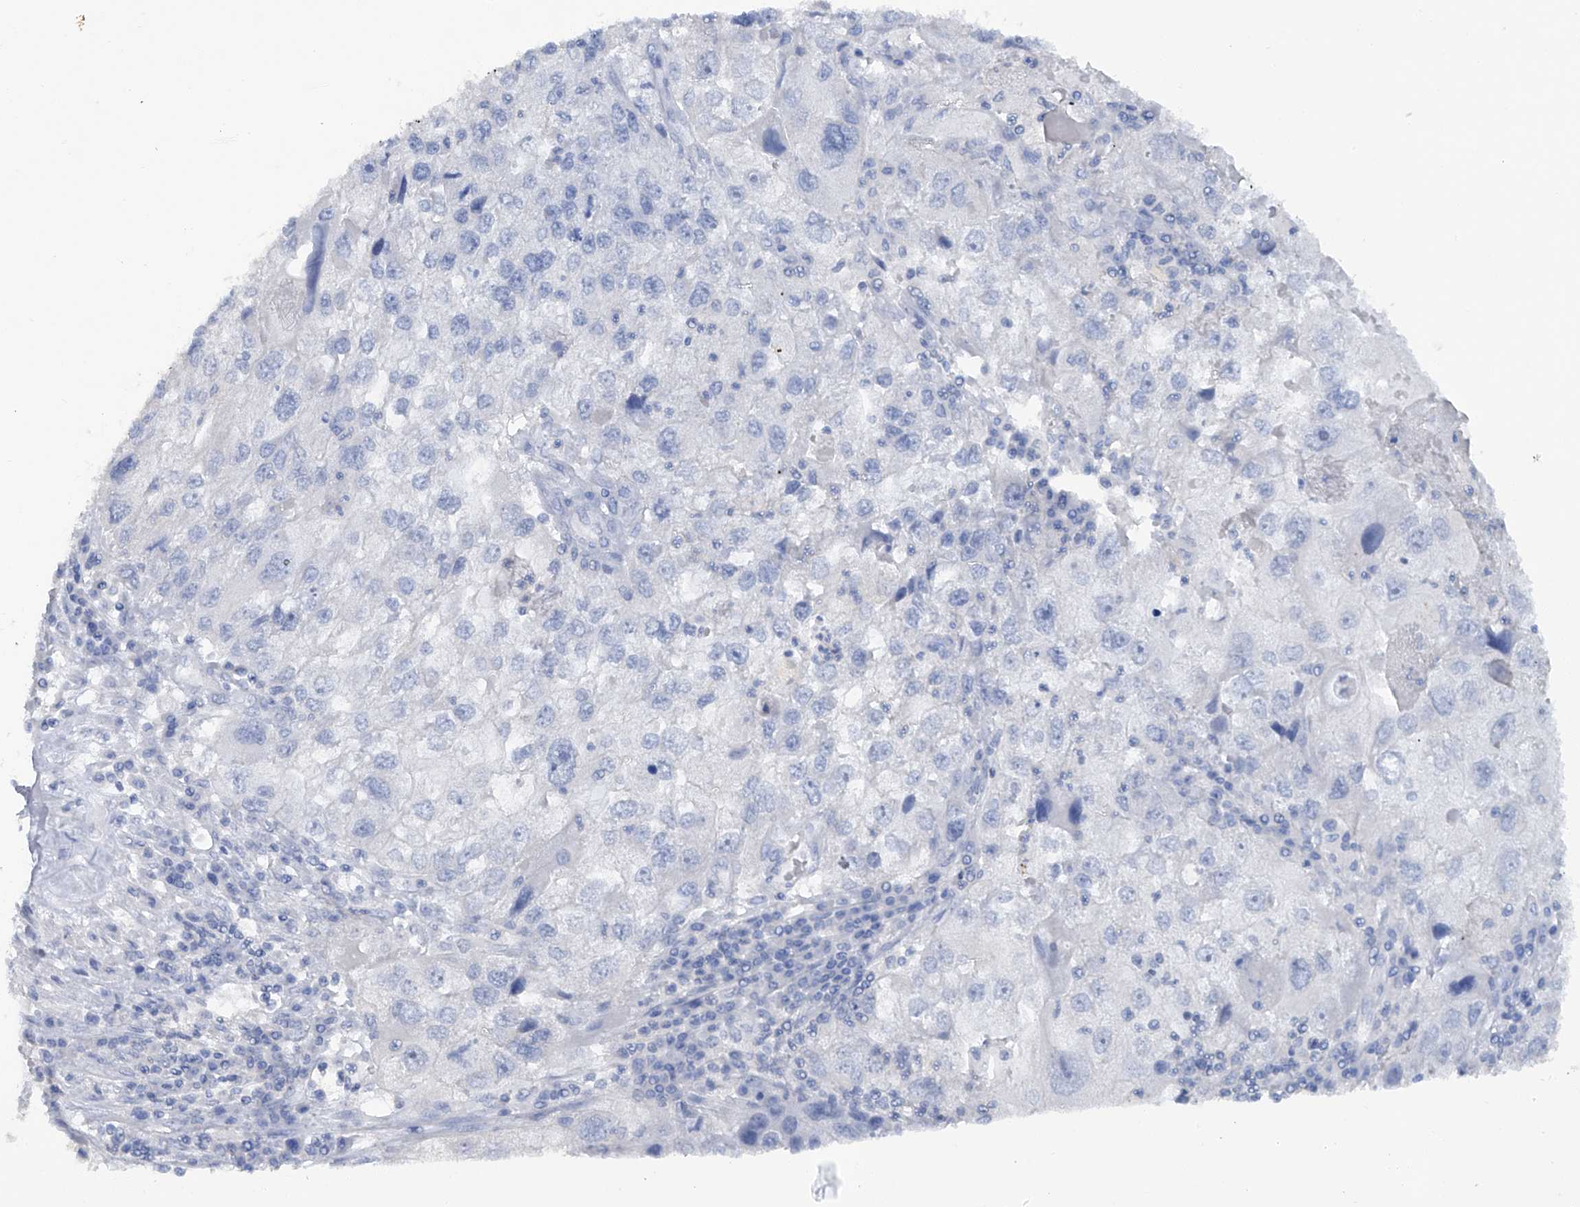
{"staining": {"intensity": "negative", "quantity": "none", "location": "none"}, "tissue": "endometrial cancer", "cell_type": "Tumor cells", "image_type": "cancer", "snomed": [{"axis": "morphology", "description": "Adenocarcinoma, NOS"}, {"axis": "topography", "description": "Endometrium"}], "caption": "DAB immunohistochemical staining of endometrial cancer exhibits no significant staining in tumor cells.", "gene": "HAS3", "patient": {"sex": "female", "age": 49}}